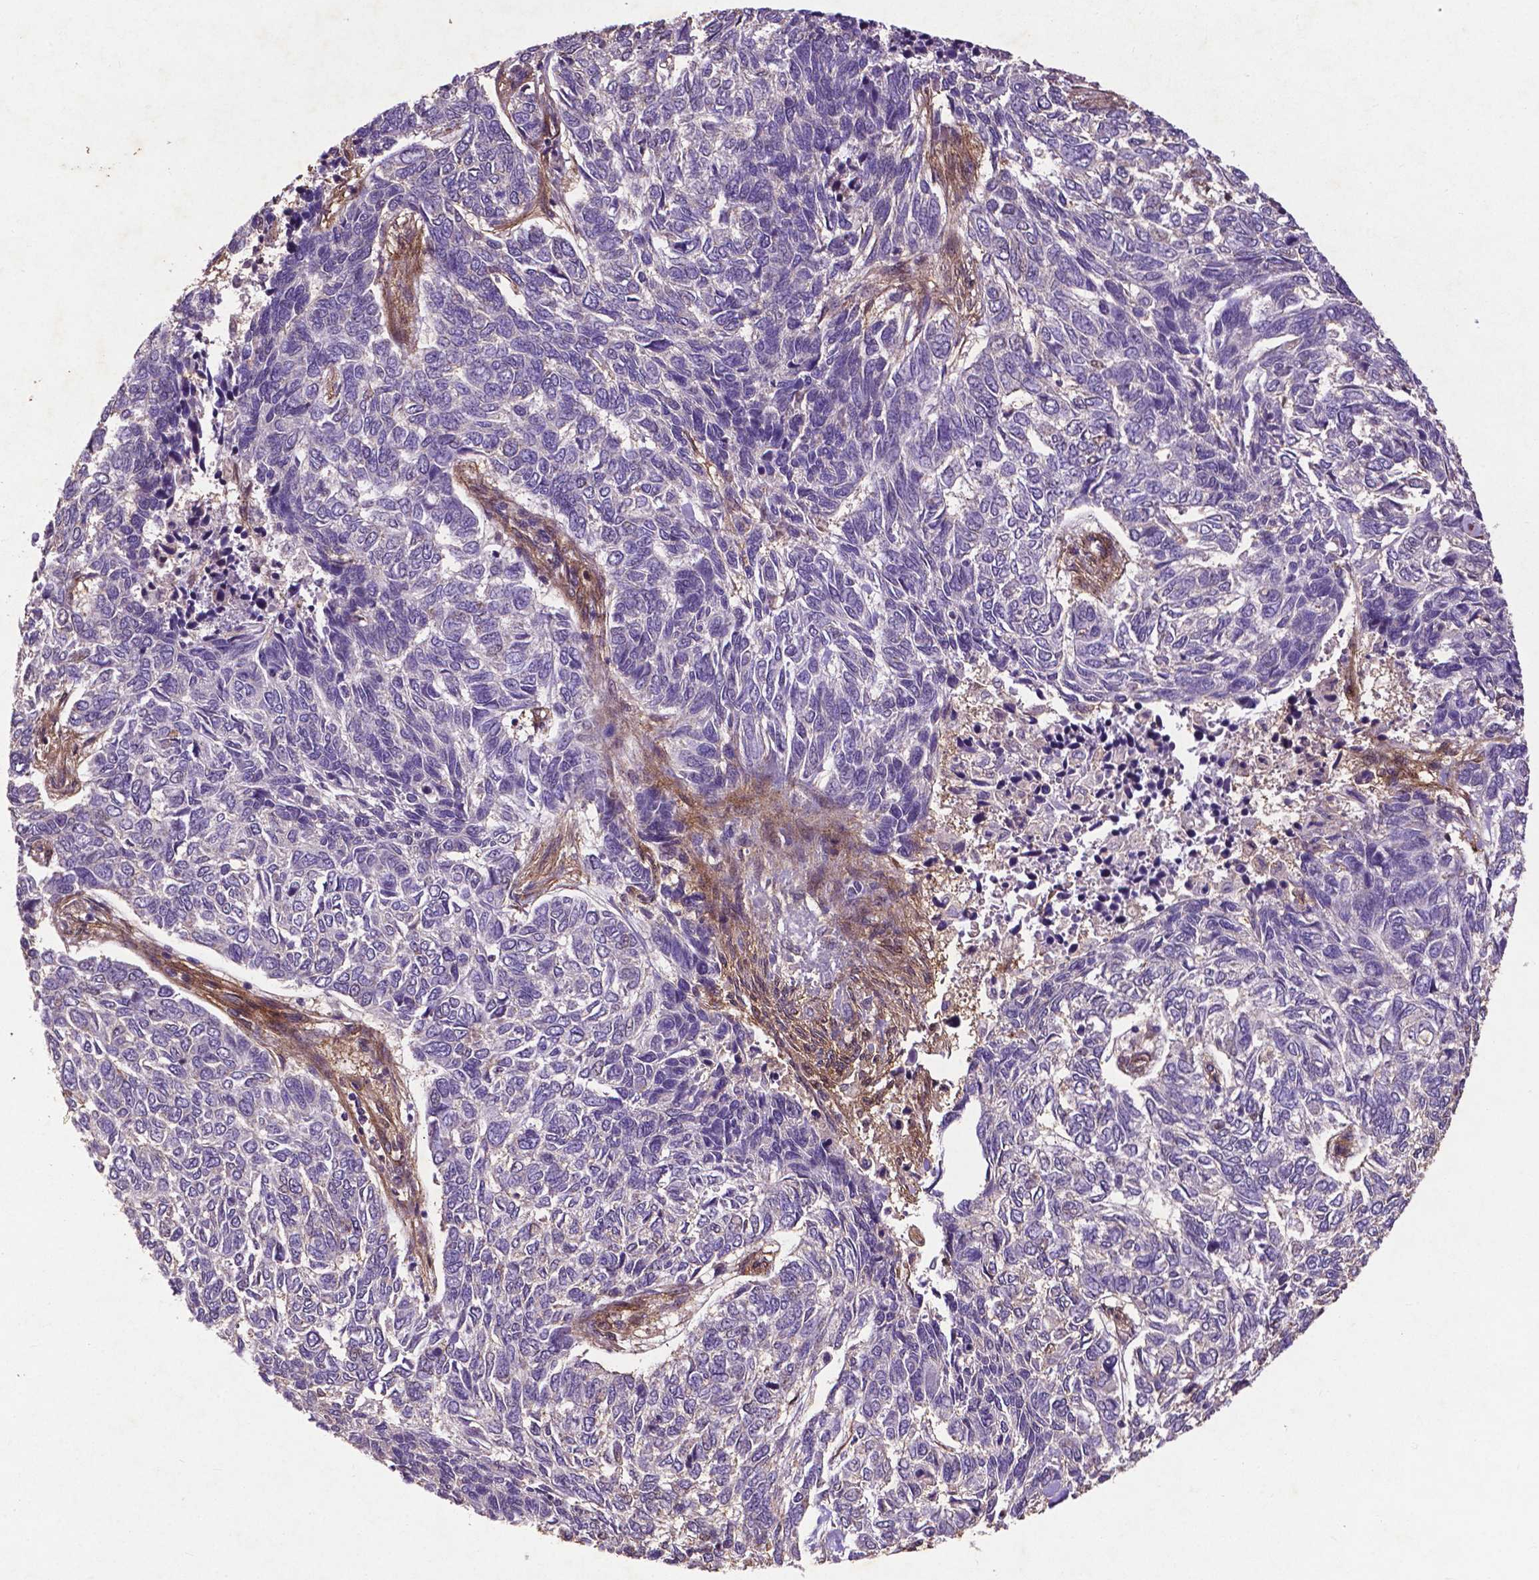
{"staining": {"intensity": "negative", "quantity": "none", "location": "none"}, "tissue": "skin cancer", "cell_type": "Tumor cells", "image_type": "cancer", "snomed": [{"axis": "morphology", "description": "Basal cell carcinoma"}, {"axis": "topography", "description": "Skin"}], "caption": "Histopathology image shows no significant protein positivity in tumor cells of skin basal cell carcinoma.", "gene": "RRAS", "patient": {"sex": "female", "age": 65}}